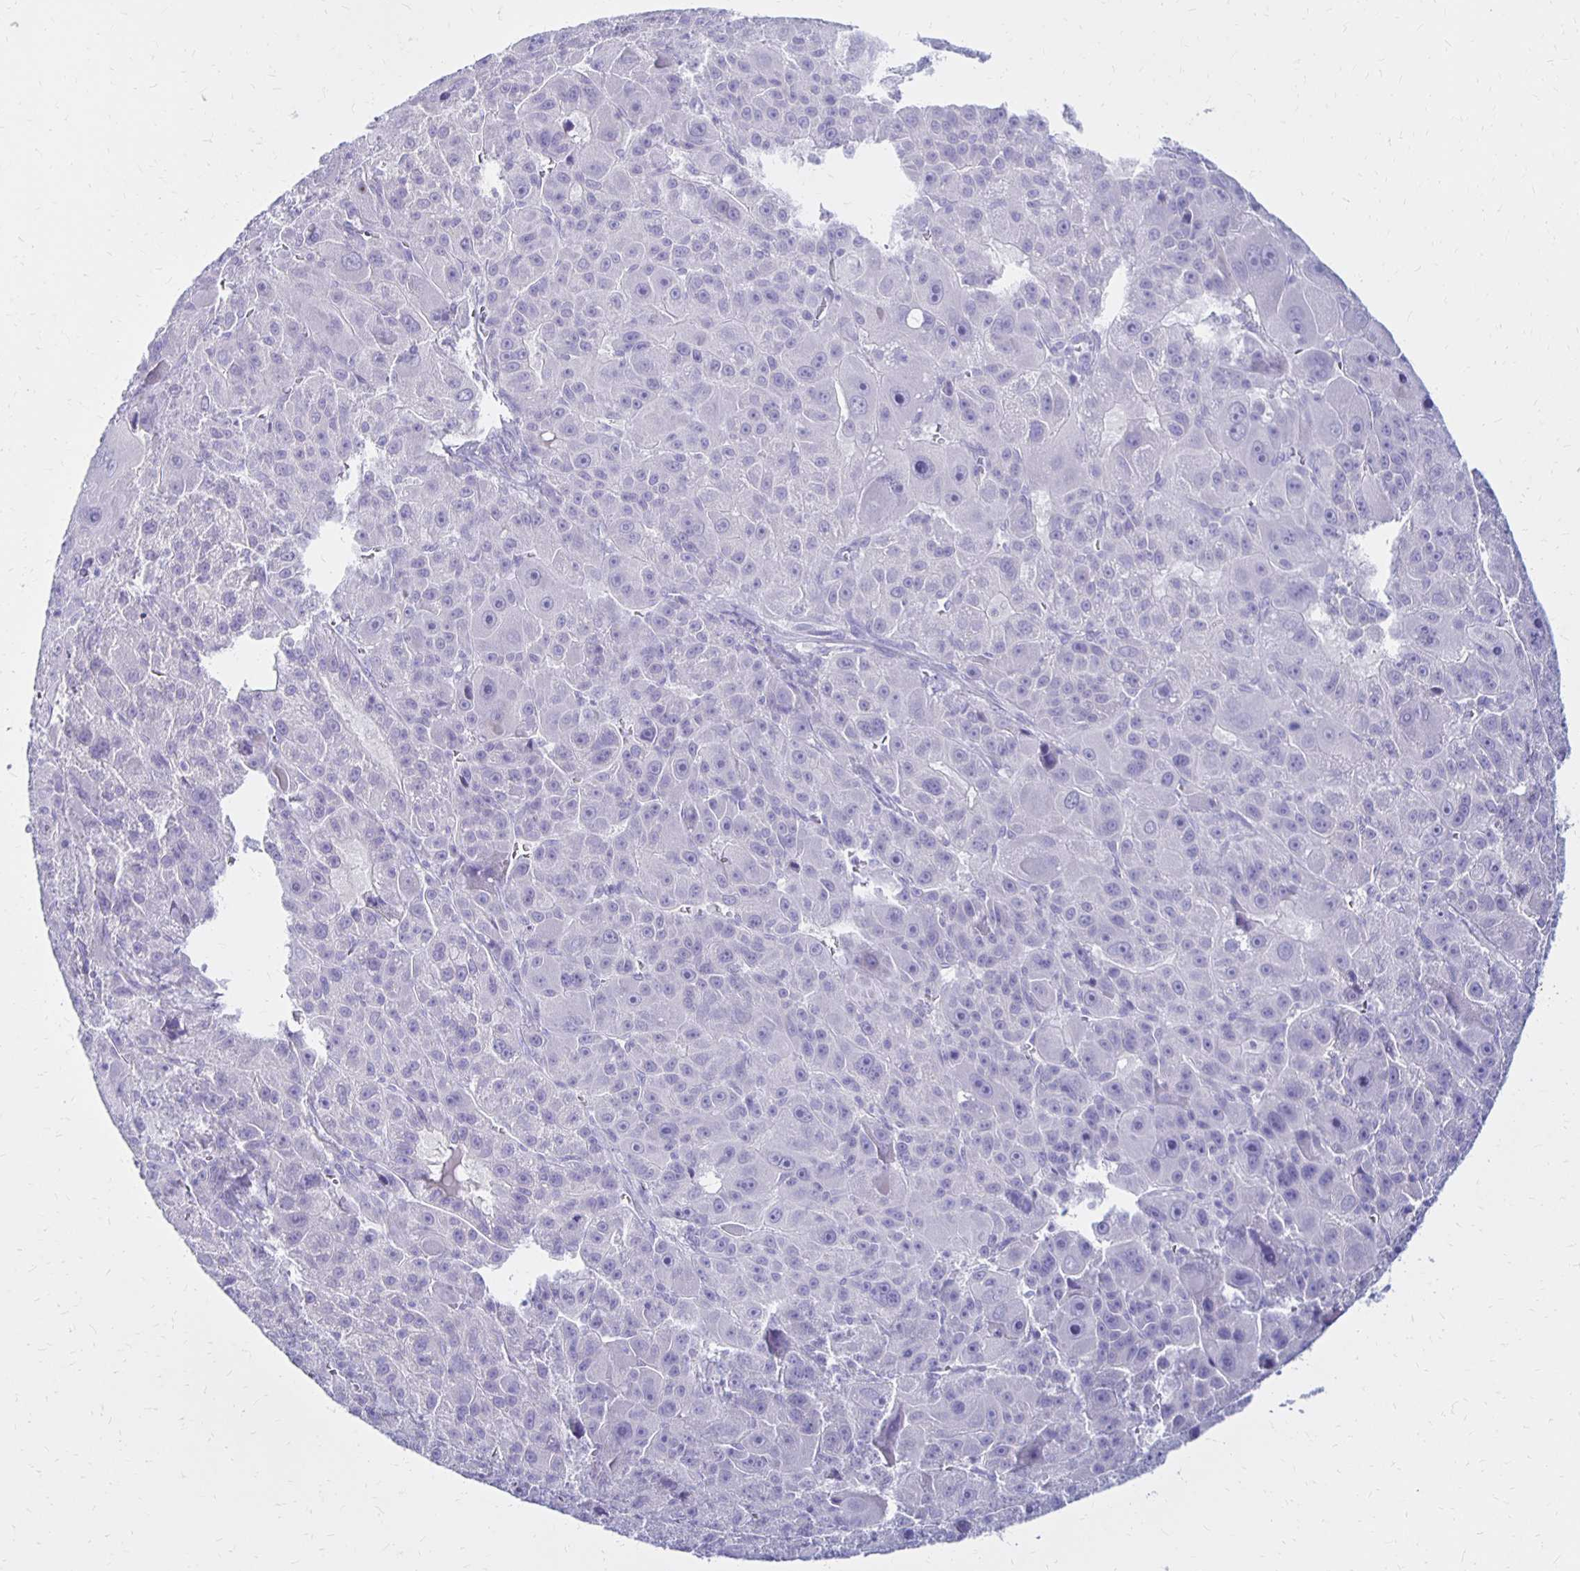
{"staining": {"intensity": "negative", "quantity": "none", "location": "none"}, "tissue": "liver cancer", "cell_type": "Tumor cells", "image_type": "cancer", "snomed": [{"axis": "morphology", "description": "Carcinoma, Hepatocellular, NOS"}, {"axis": "topography", "description": "Liver"}], "caption": "A micrograph of human liver cancer (hepatocellular carcinoma) is negative for staining in tumor cells.", "gene": "FNTB", "patient": {"sex": "male", "age": 76}}